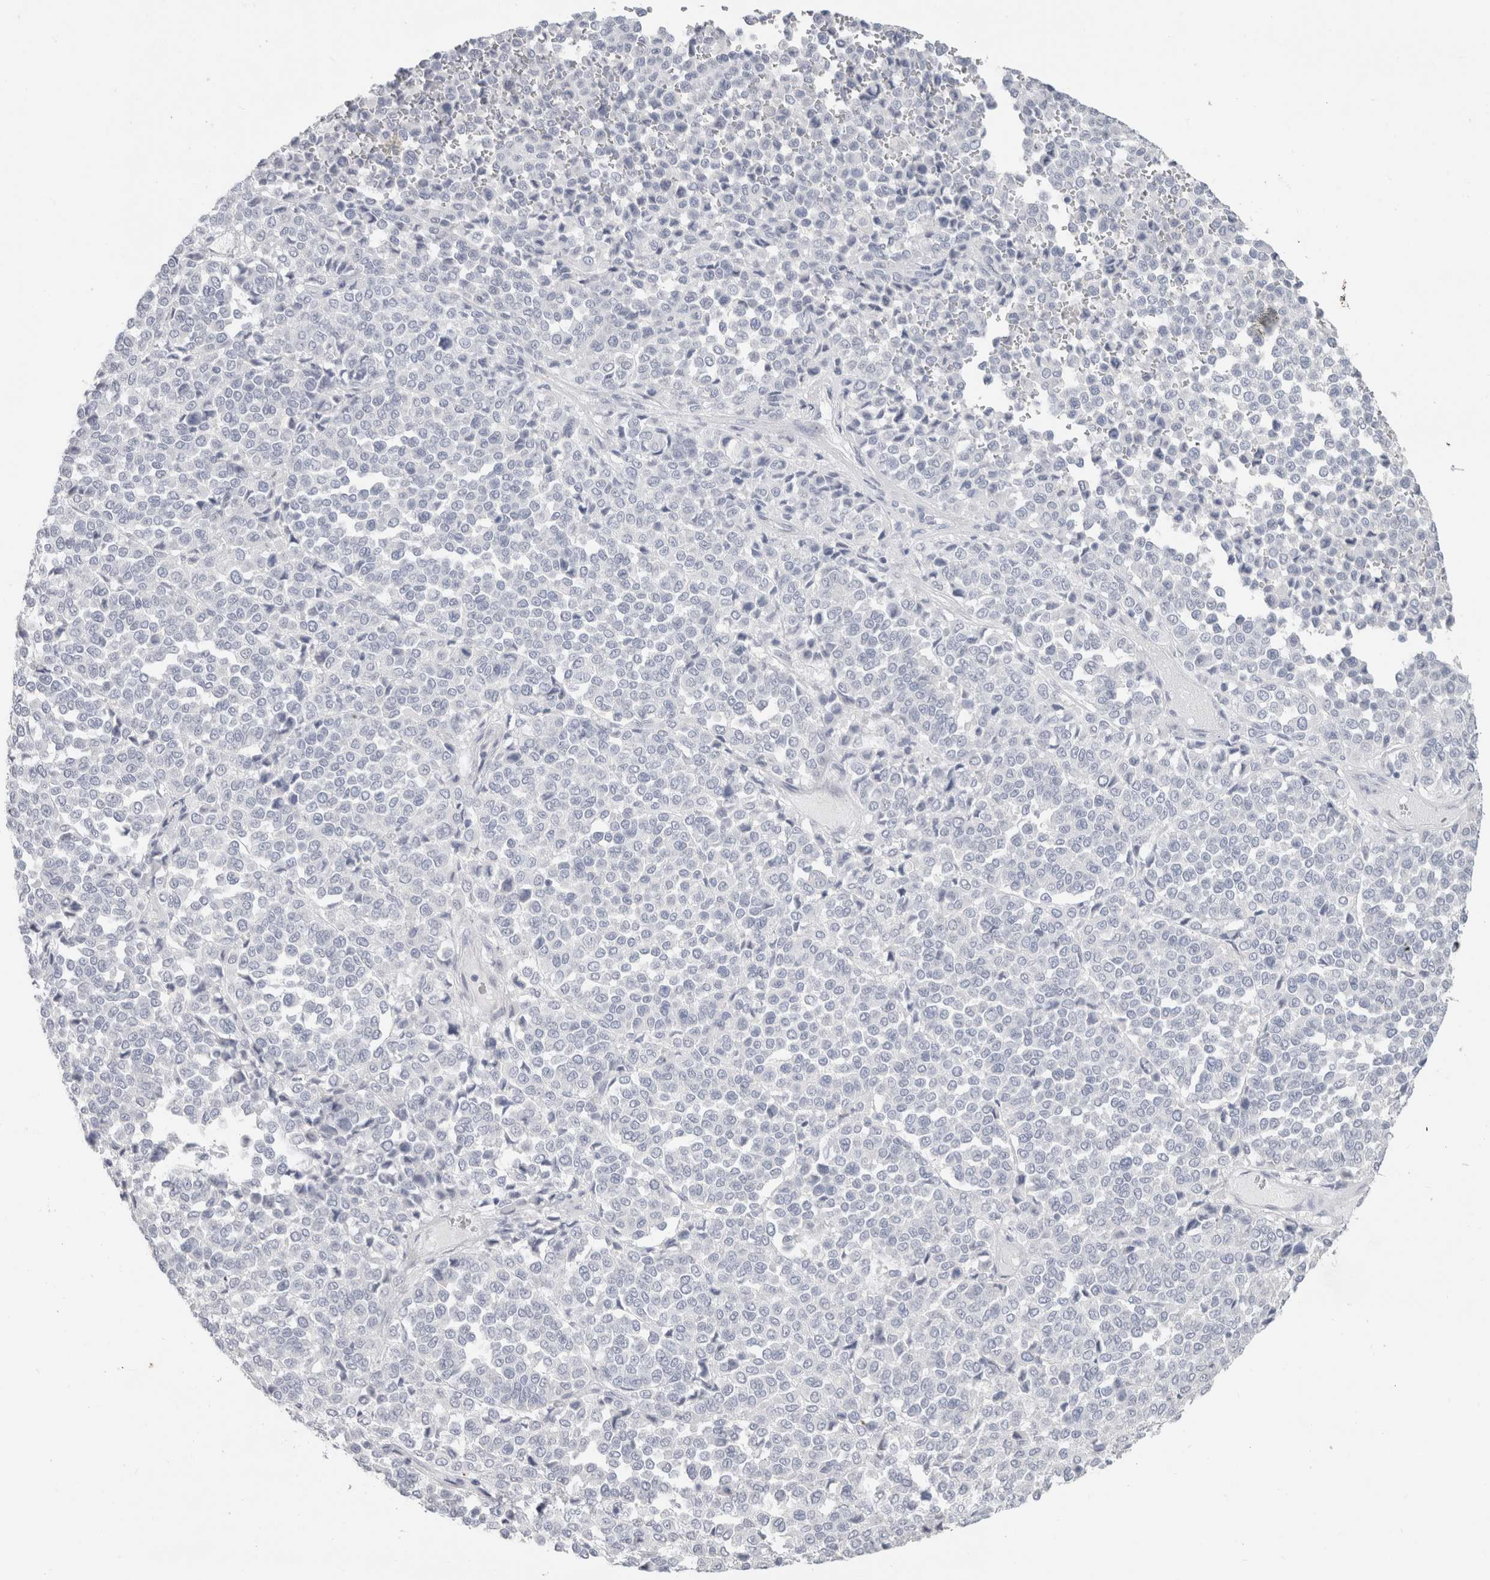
{"staining": {"intensity": "negative", "quantity": "none", "location": "none"}, "tissue": "melanoma", "cell_type": "Tumor cells", "image_type": "cancer", "snomed": [{"axis": "morphology", "description": "Malignant melanoma, Metastatic site"}, {"axis": "topography", "description": "Pancreas"}], "caption": "This photomicrograph is of malignant melanoma (metastatic site) stained with IHC to label a protein in brown with the nuclei are counter-stained blue. There is no expression in tumor cells. (DAB immunohistochemistry with hematoxylin counter stain).", "gene": "SLC6A1", "patient": {"sex": "female", "age": 30}}